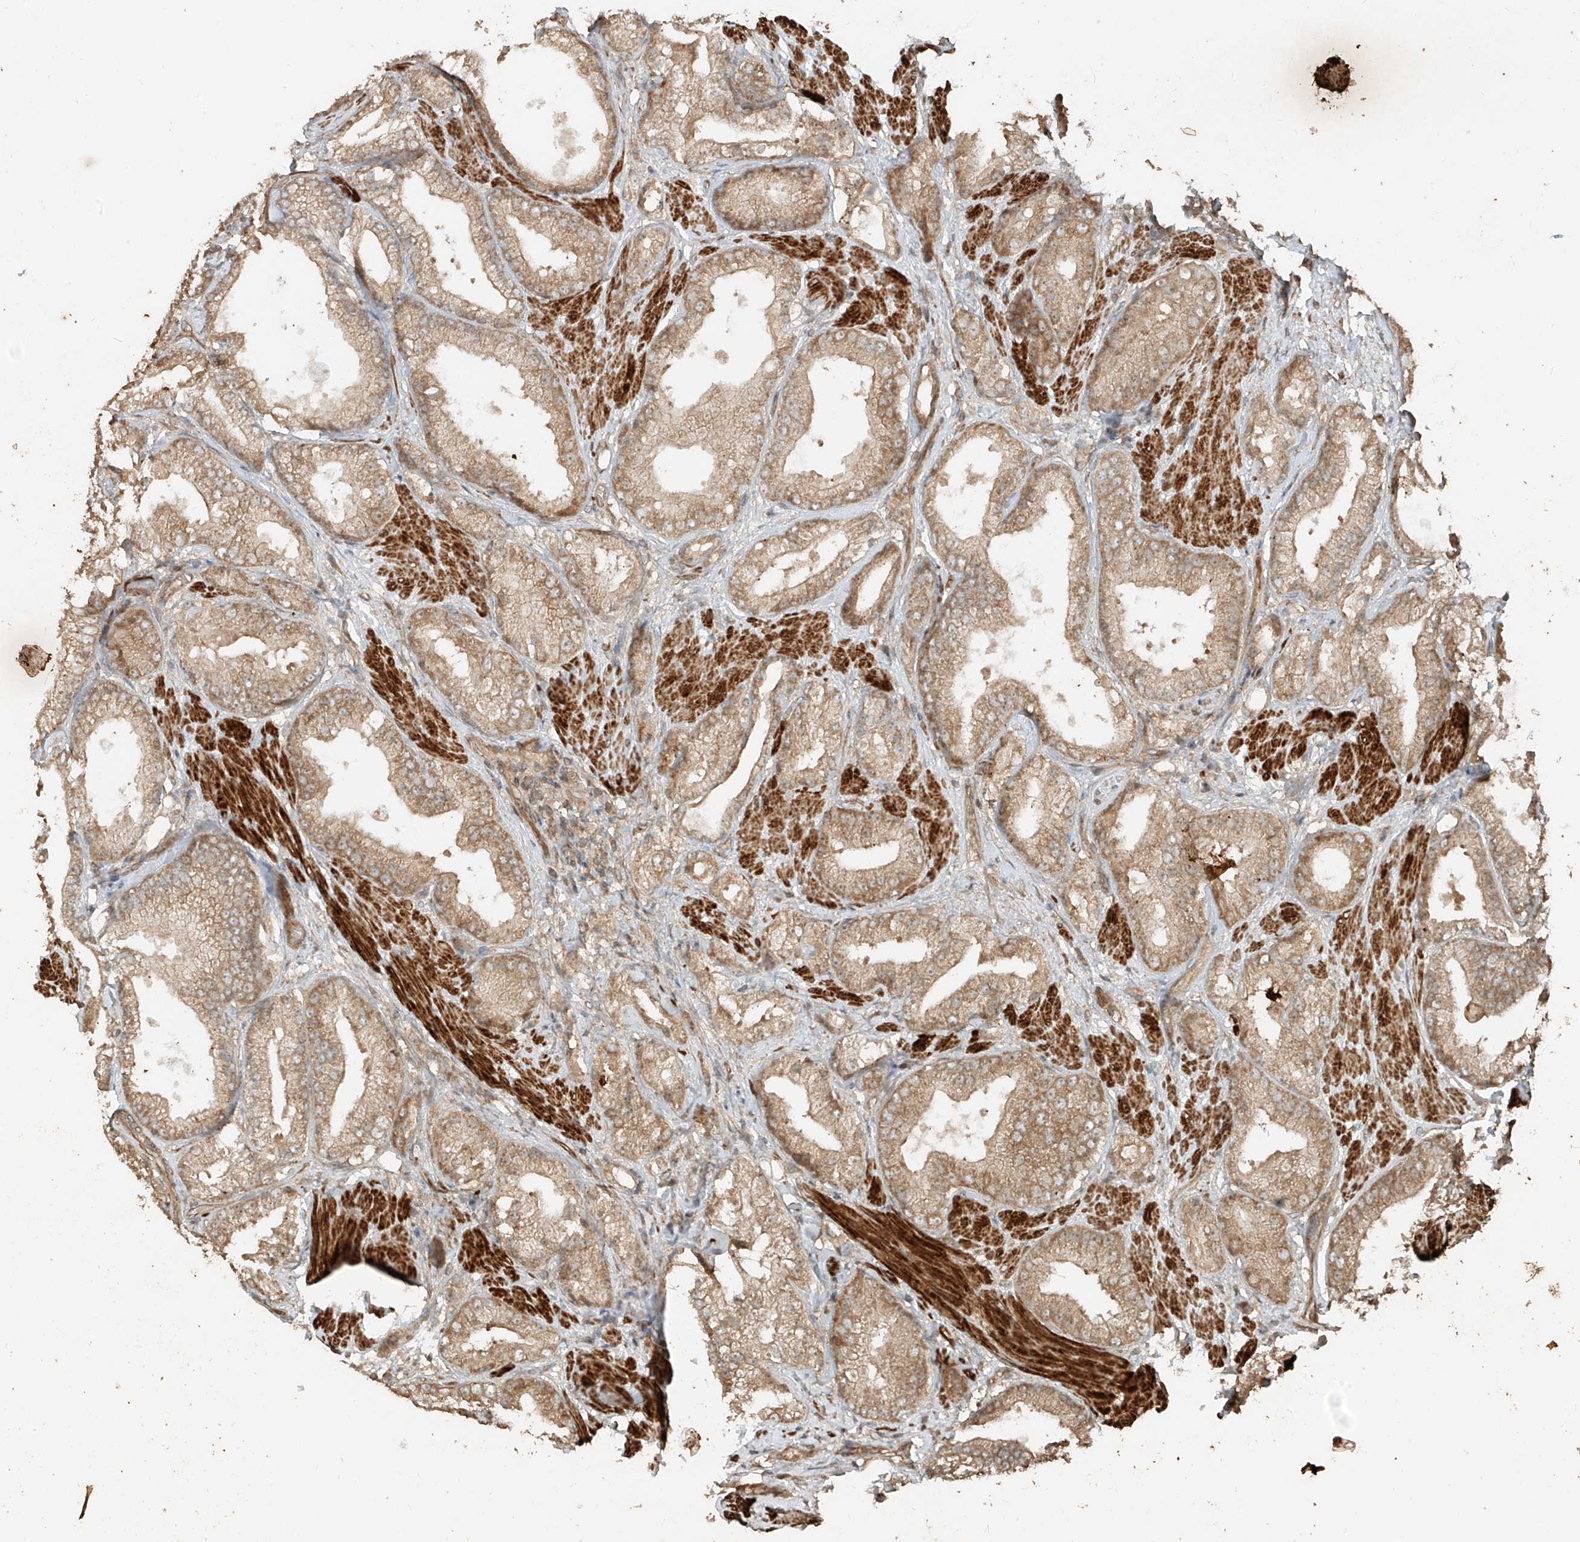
{"staining": {"intensity": "weak", "quantity": ">75%", "location": "cytoplasmic/membranous"}, "tissue": "prostate cancer", "cell_type": "Tumor cells", "image_type": "cancer", "snomed": [{"axis": "morphology", "description": "Adenocarcinoma, Low grade"}, {"axis": "topography", "description": "Prostate"}], "caption": "A brown stain highlights weak cytoplasmic/membranous expression of a protein in prostate cancer tumor cells. Ihc stains the protein of interest in brown and the nuclei are stained blue.", "gene": "ANKZF1", "patient": {"sex": "male", "age": 67}}